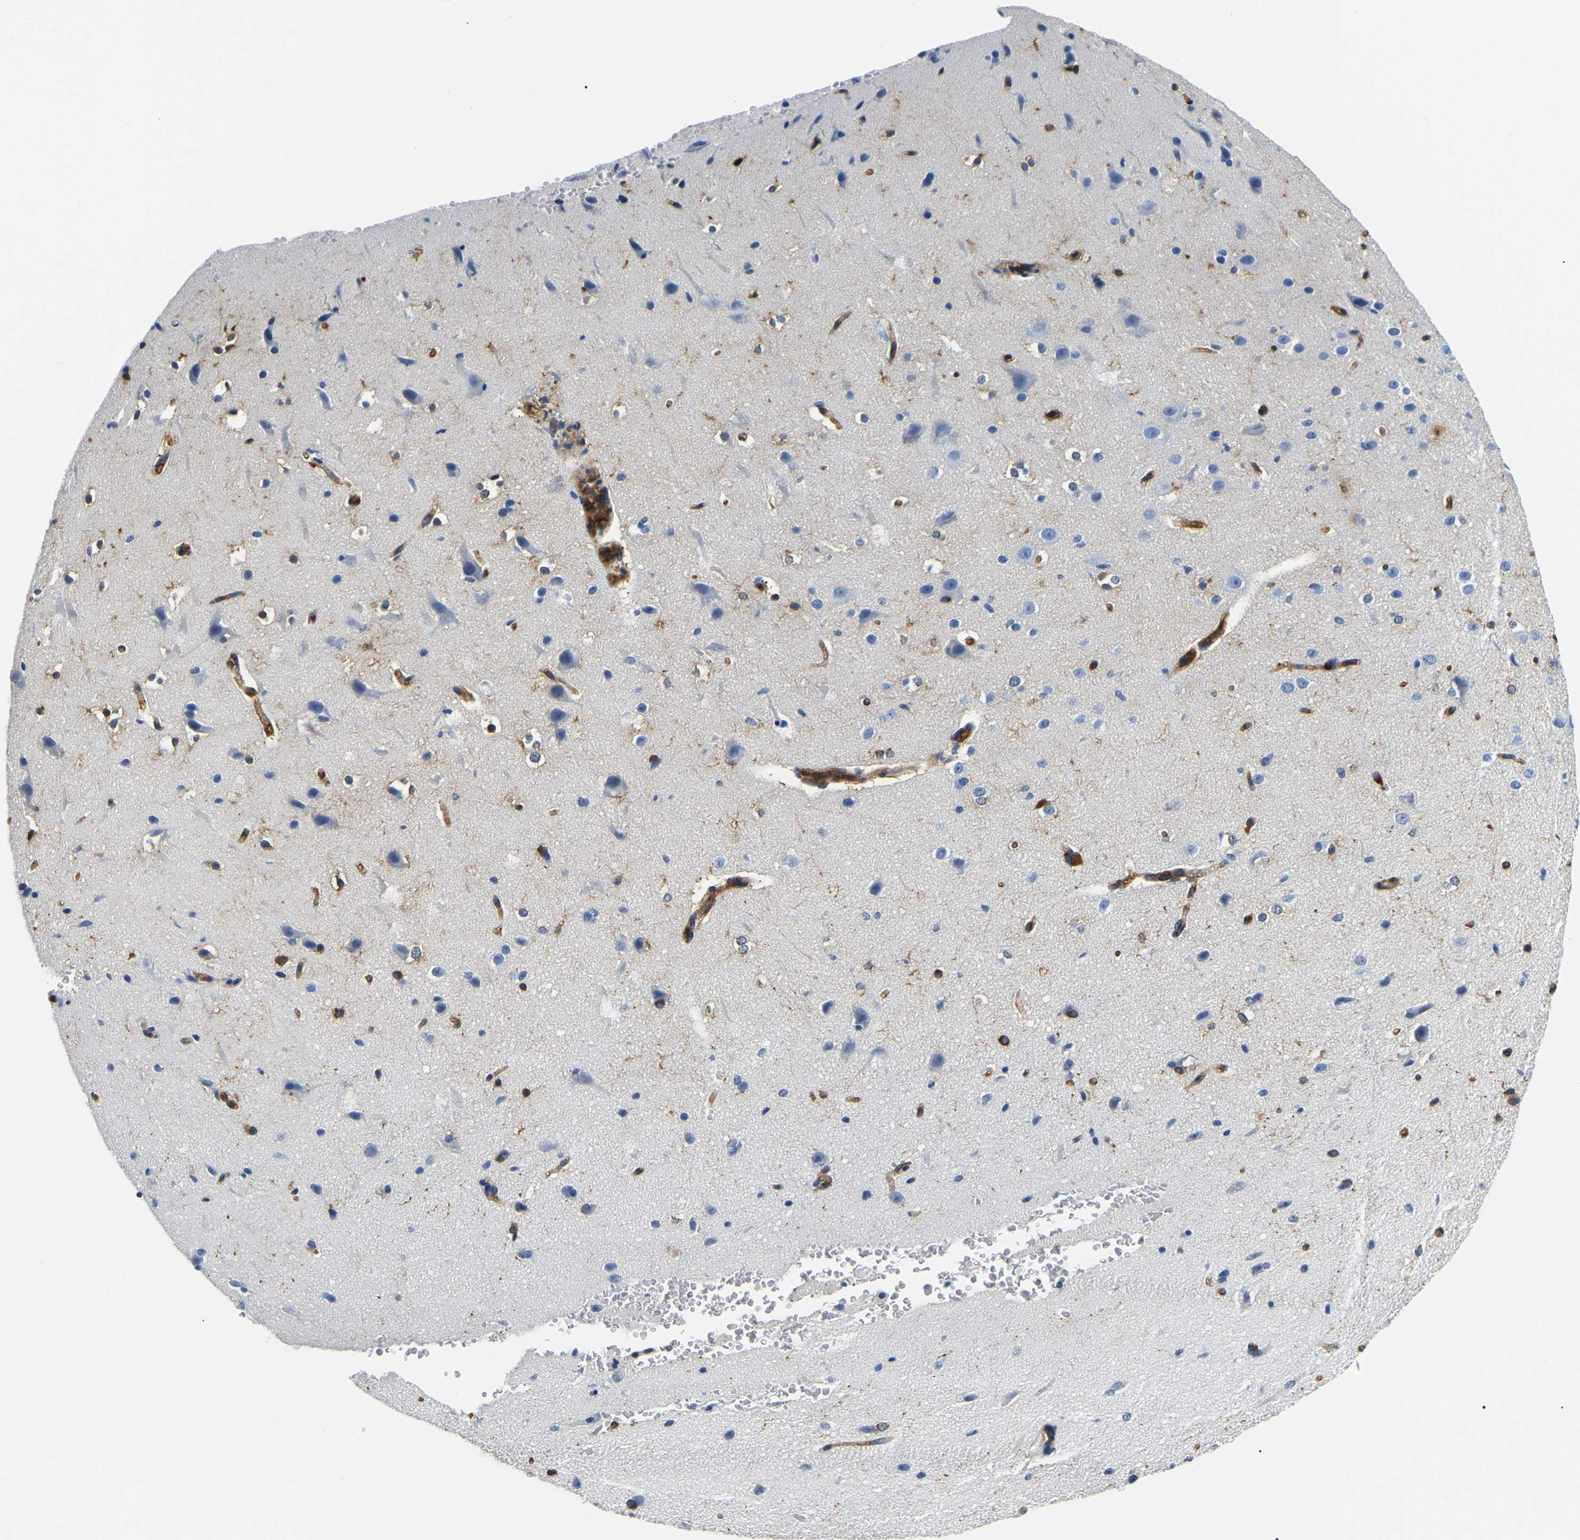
{"staining": {"intensity": "moderate", "quantity": ">75%", "location": "cytoplasmic/membranous"}, "tissue": "cerebral cortex", "cell_type": "Endothelial cells", "image_type": "normal", "snomed": [{"axis": "morphology", "description": "Normal tissue, NOS"}, {"axis": "morphology", "description": "Developmental malformation"}, {"axis": "topography", "description": "Cerebral cortex"}], "caption": "The photomicrograph reveals staining of benign cerebral cortex, revealing moderate cytoplasmic/membranous protein positivity (brown color) within endothelial cells.", "gene": "DUSP8", "patient": {"sex": "female", "age": 30}}